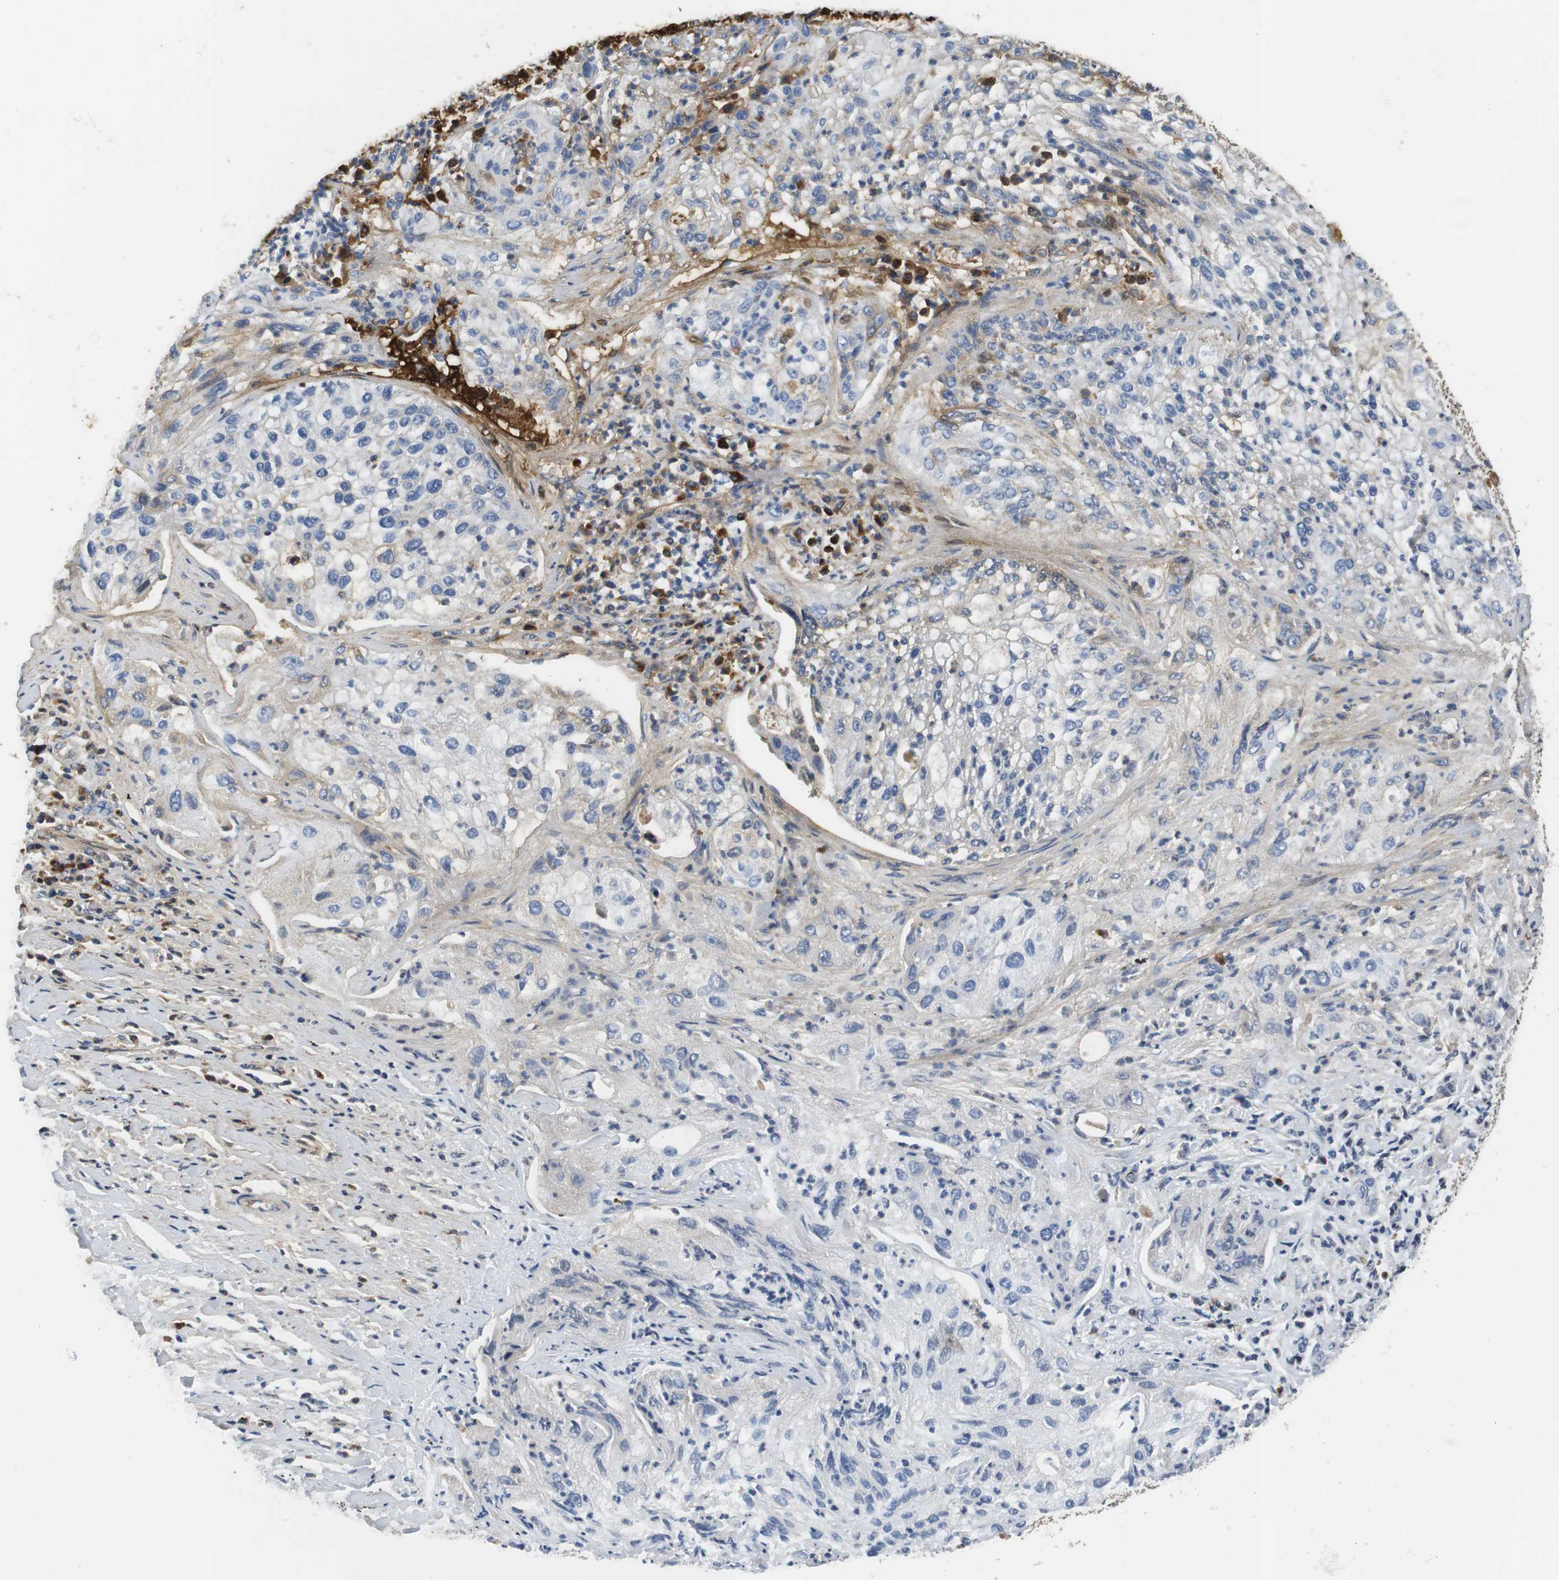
{"staining": {"intensity": "weak", "quantity": "<25%", "location": "cytoplasmic/membranous"}, "tissue": "lung cancer", "cell_type": "Tumor cells", "image_type": "cancer", "snomed": [{"axis": "morphology", "description": "Inflammation, NOS"}, {"axis": "morphology", "description": "Squamous cell carcinoma, NOS"}, {"axis": "topography", "description": "Lymph node"}, {"axis": "topography", "description": "Soft tissue"}, {"axis": "topography", "description": "Lung"}], "caption": "Tumor cells are negative for protein expression in human squamous cell carcinoma (lung). (DAB immunohistochemistry (IHC), high magnification).", "gene": "IGKC", "patient": {"sex": "male", "age": 66}}